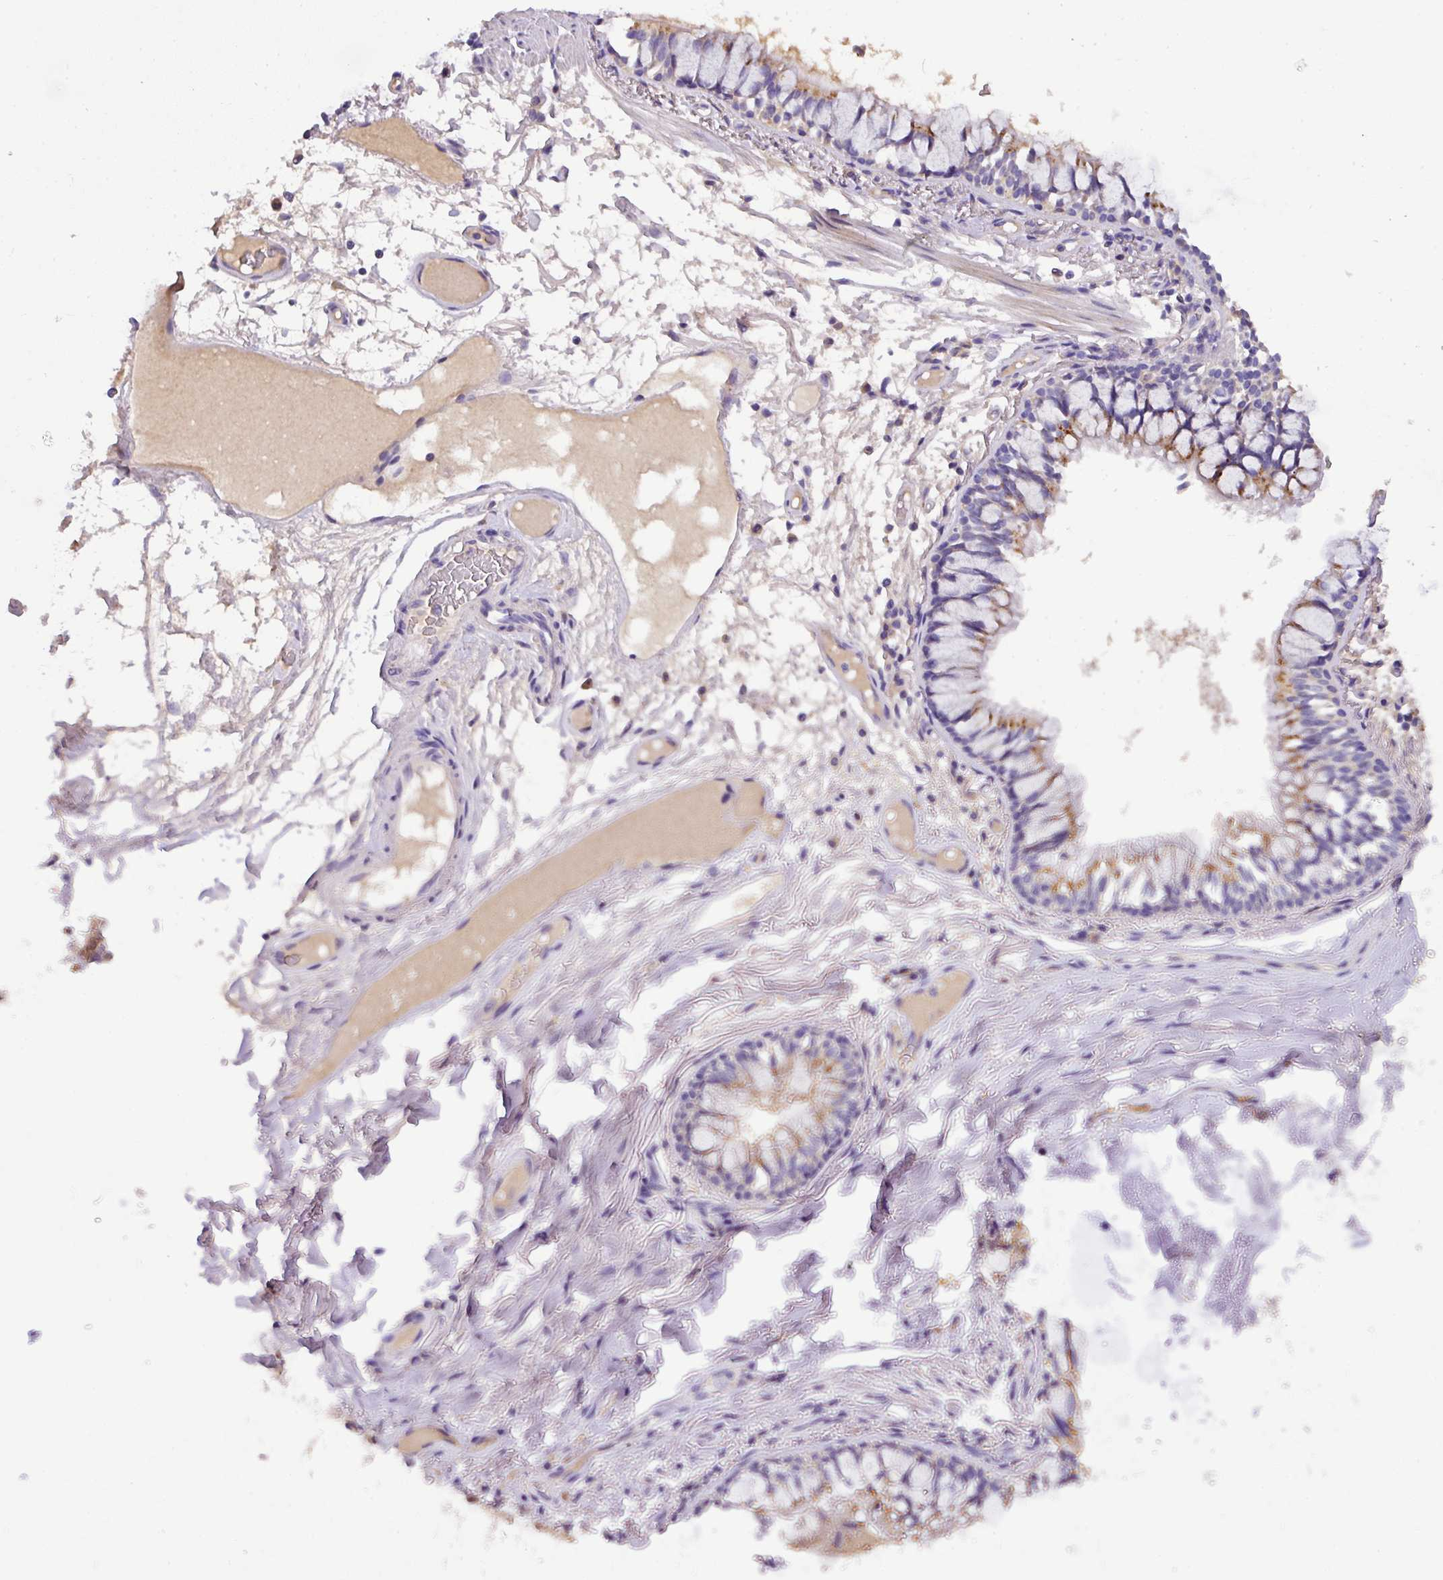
{"staining": {"intensity": "negative", "quantity": "none", "location": "none"}, "tissue": "adipose tissue", "cell_type": "Adipocytes", "image_type": "normal", "snomed": [{"axis": "morphology", "description": "Normal tissue, NOS"}, {"axis": "topography", "description": "Bronchus"}], "caption": "A high-resolution image shows immunohistochemistry staining of normal adipose tissue, which exhibits no significant expression in adipocytes. (Stains: DAB immunohistochemistry (IHC) with hematoxylin counter stain, Microscopy: brightfield microscopy at high magnification).", "gene": "ANXA2R", "patient": {"sex": "male", "age": 70}}